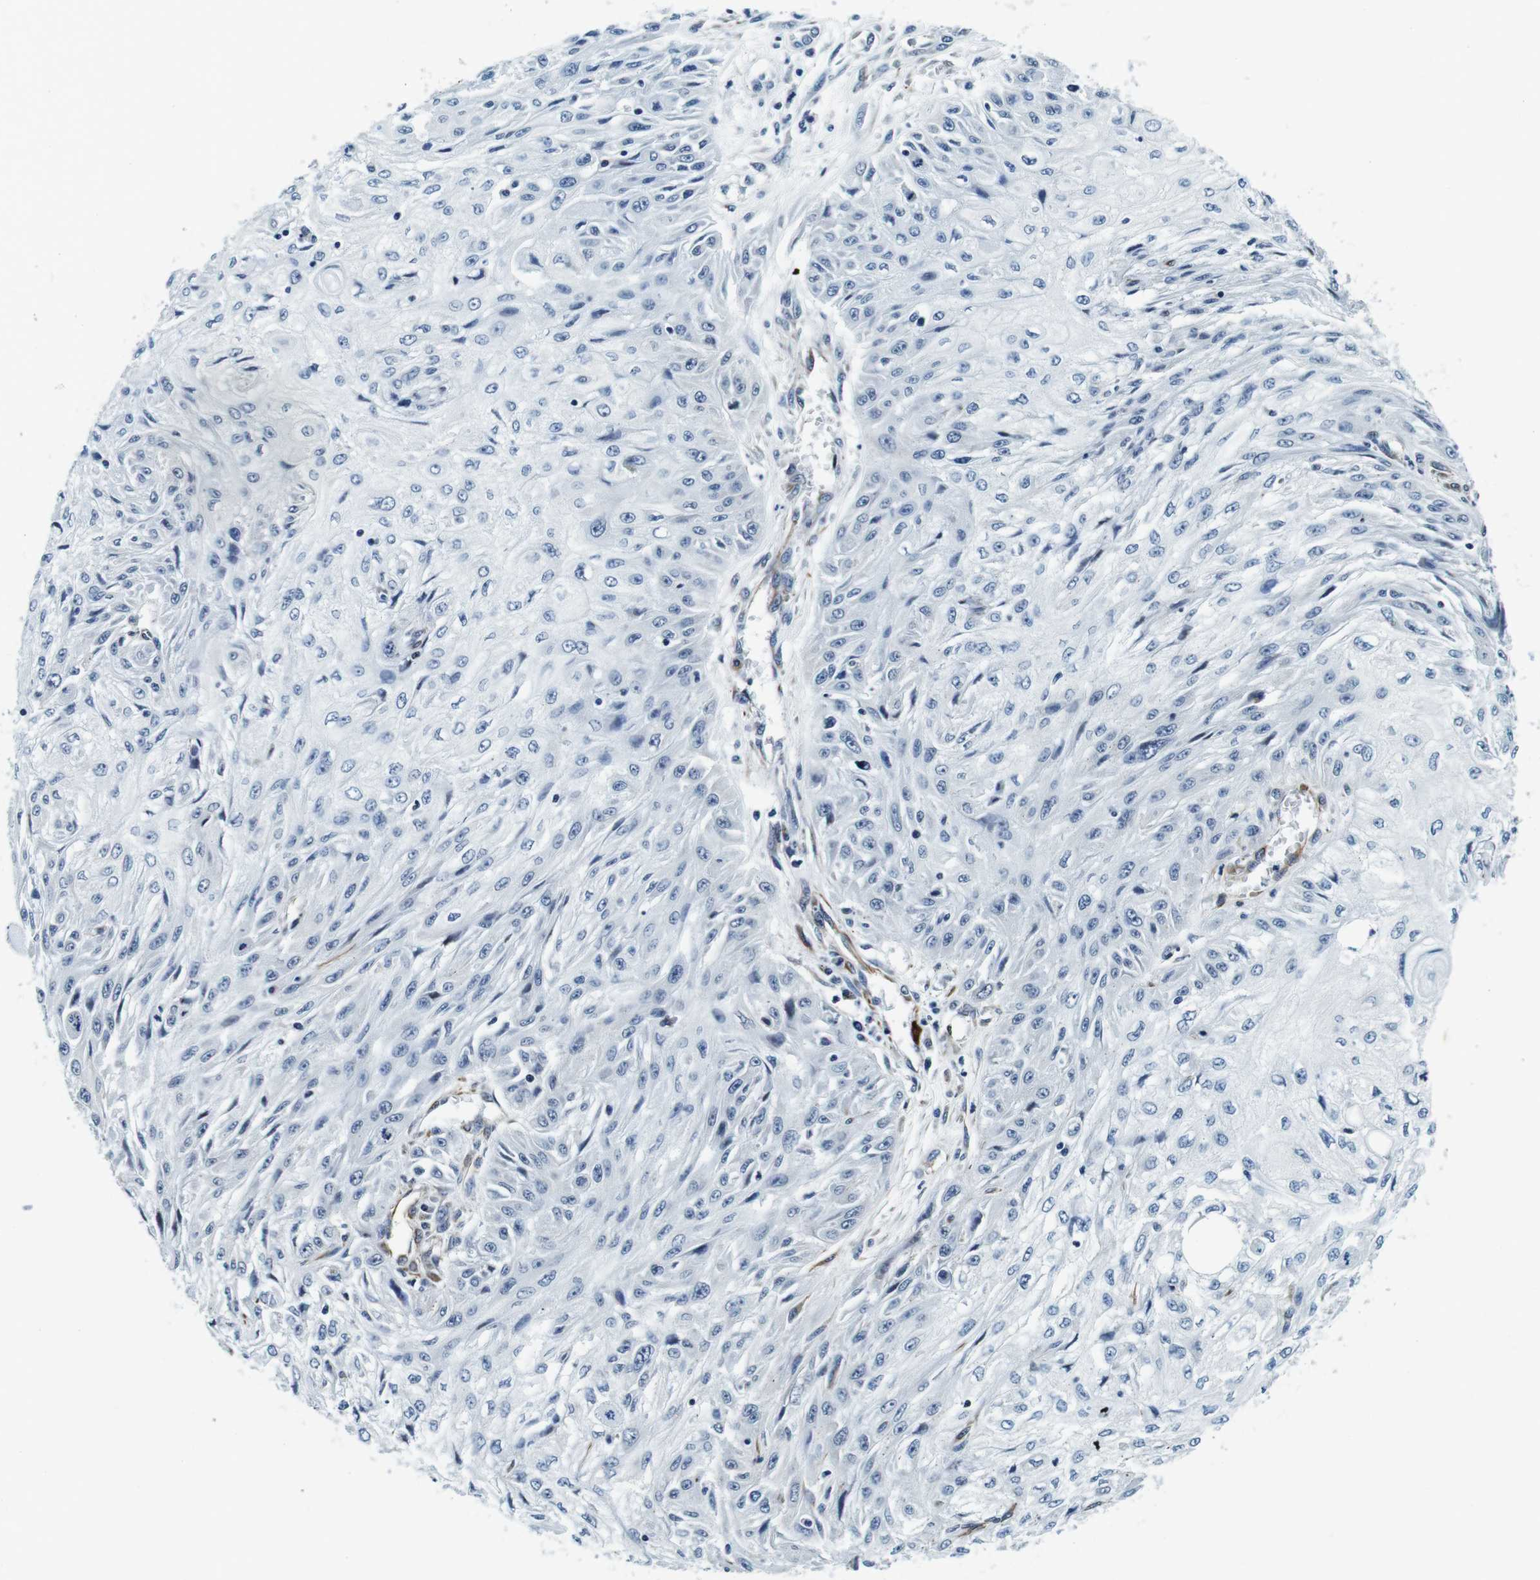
{"staining": {"intensity": "negative", "quantity": "none", "location": "none"}, "tissue": "skin cancer", "cell_type": "Tumor cells", "image_type": "cancer", "snomed": [{"axis": "morphology", "description": "Squamous cell carcinoma, NOS"}, {"axis": "topography", "description": "Skin"}], "caption": "Tumor cells show no significant protein positivity in skin cancer (squamous cell carcinoma).", "gene": "FAR2", "patient": {"sex": "male", "age": 75}}